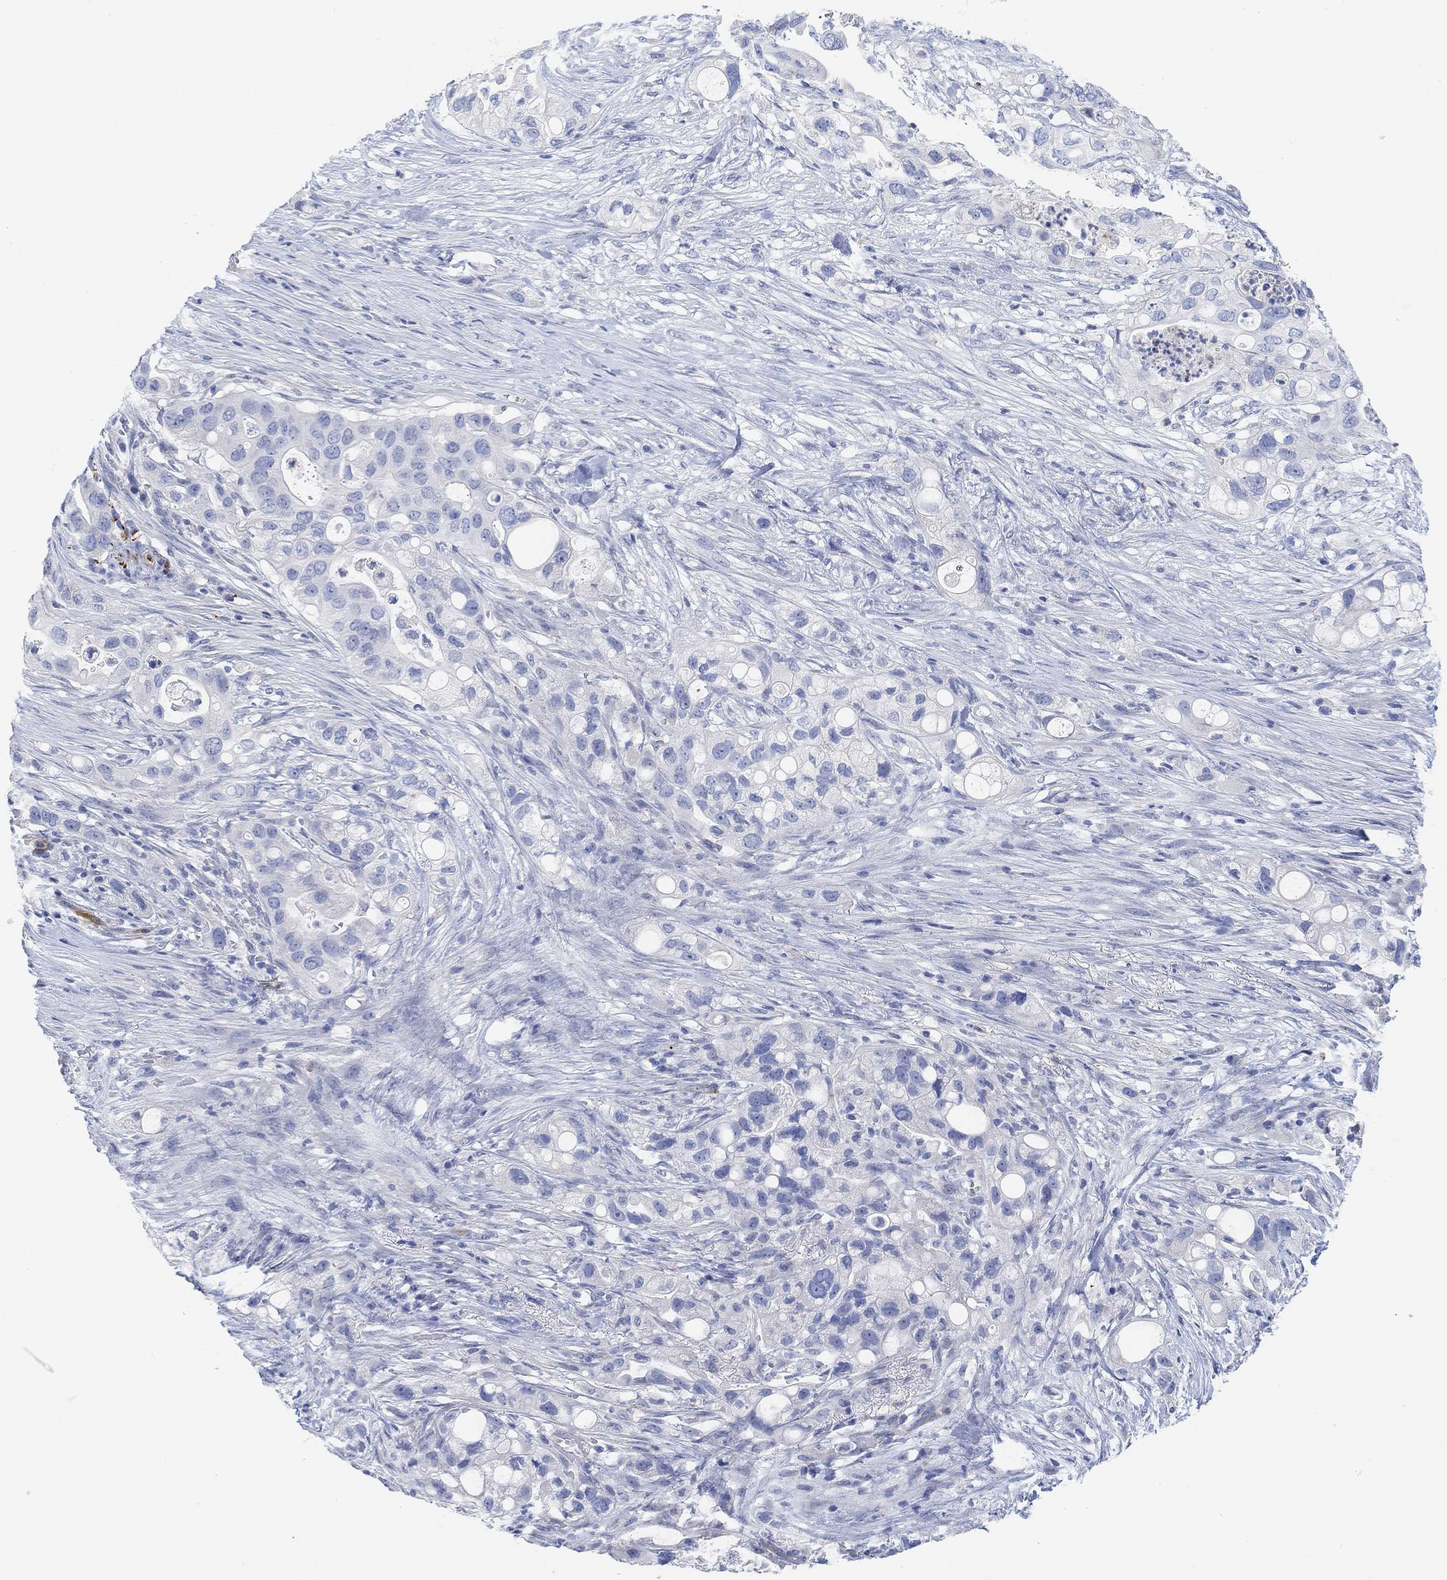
{"staining": {"intensity": "negative", "quantity": "none", "location": "none"}, "tissue": "pancreatic cancer", "cell_type": "Tumor cells", "image_type": "cancer", "snomed": [{"axis": "morphology", "description": "Adenocarcinoma, NOS"}, {"axis": "topography", "description": "Pancreas"}], "caption": "Tumor cells are negative for protein expression in human pancreatic cancer (adenocarcinoma).", "gene": "VAT1L", "patient": {"sex": "female", "age": 72}}